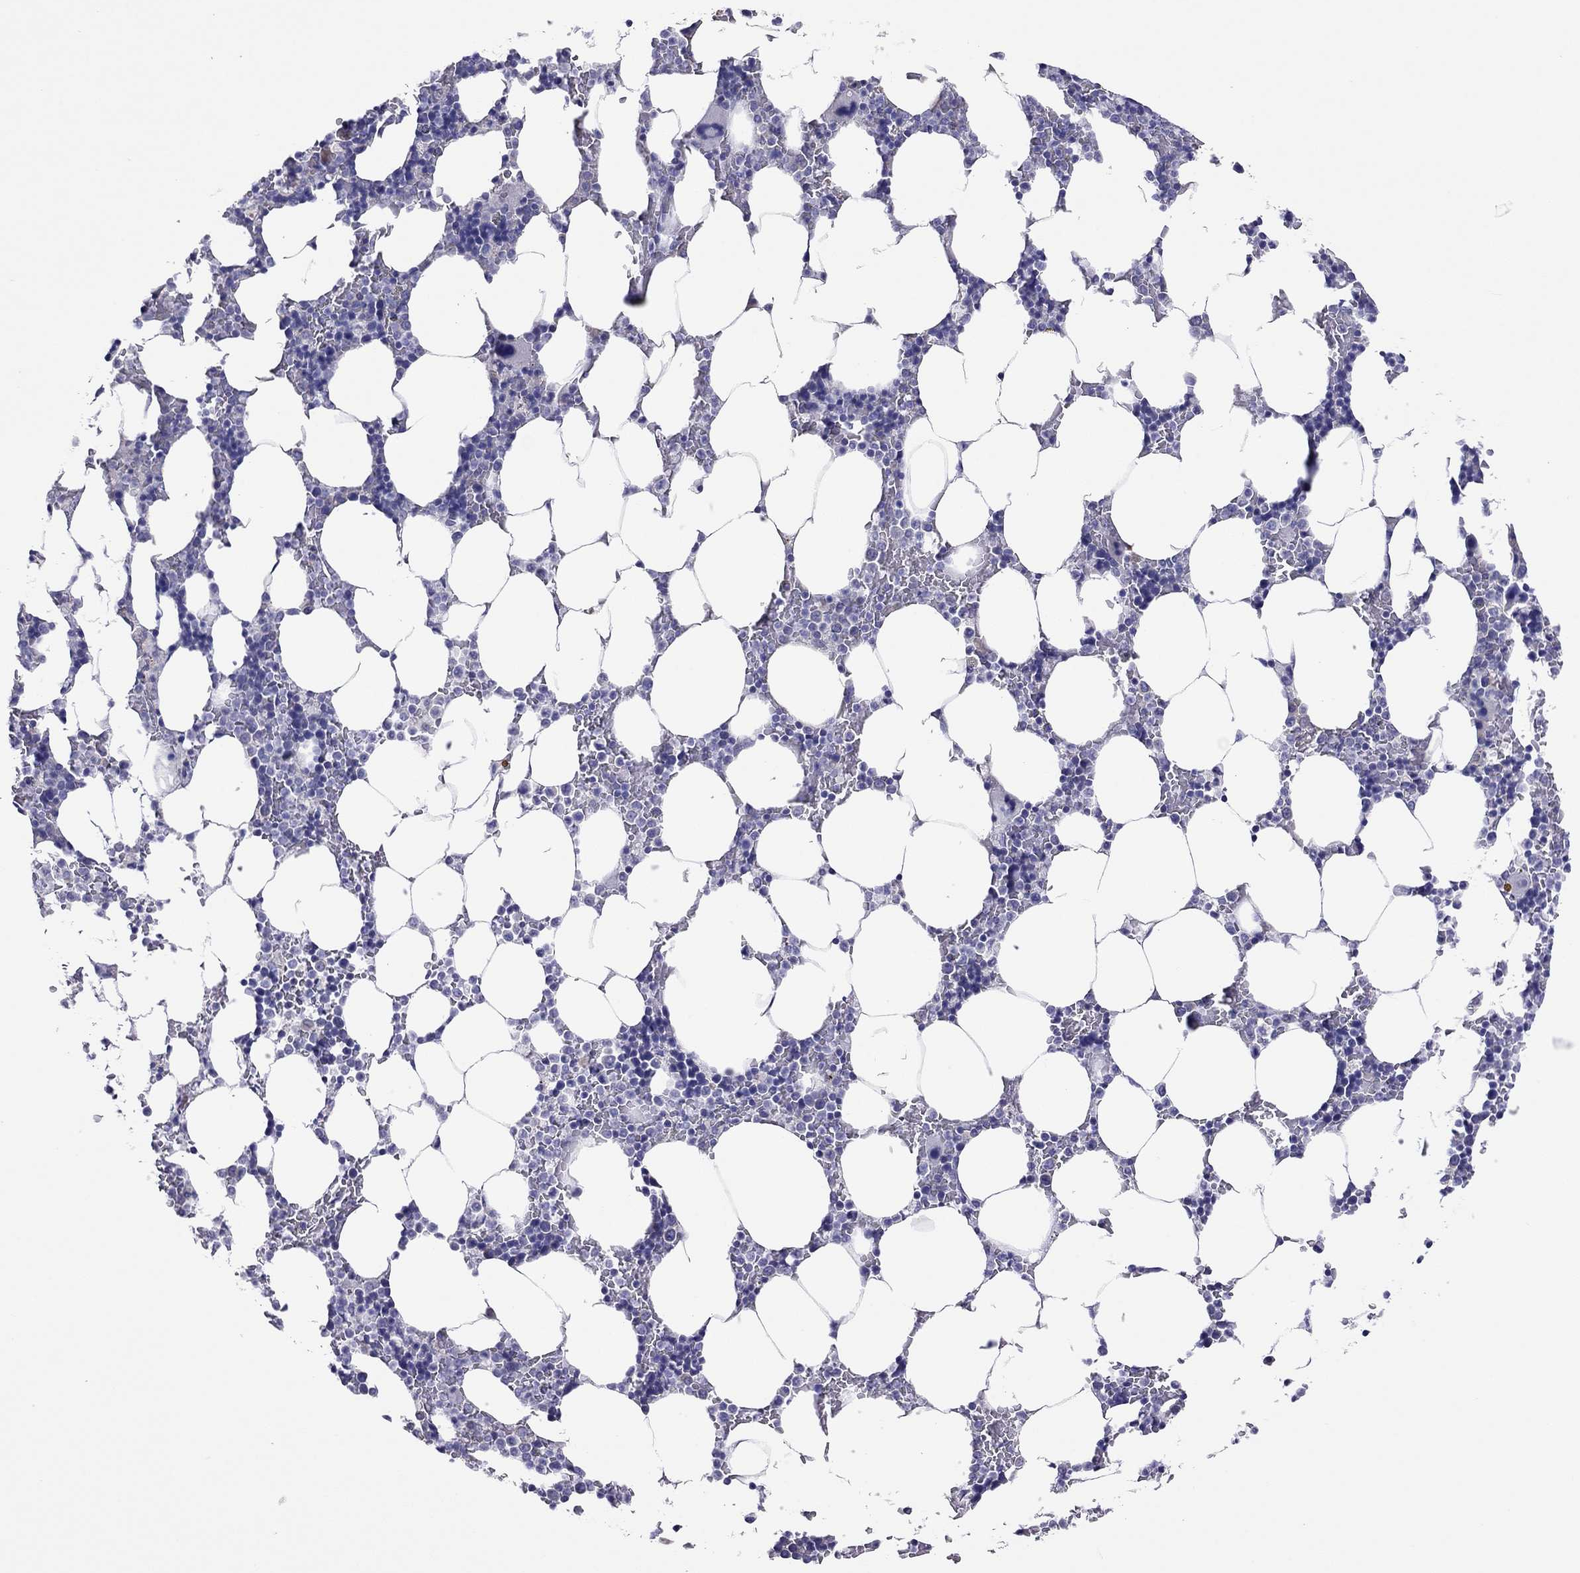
{"staining": {"intensity": "negative", "quantity": "none", "location": "none"}, "tissue": "bone marrow", "cell_type": "Hematopoietic cells", "image_type": "normal", "snomed": [{"axis": "morphology", "description": "Normal tissue, NOS"}, {"axis": "topography", "description": "Bone marrow"}], "caption": "This is an immunohistochemistry (IHC) micrograph of normal human bone marrow. There is no staining in hematopoietic cells.", "gene": "COL9A1", "patient": {"sex": "male", "age": 51}}